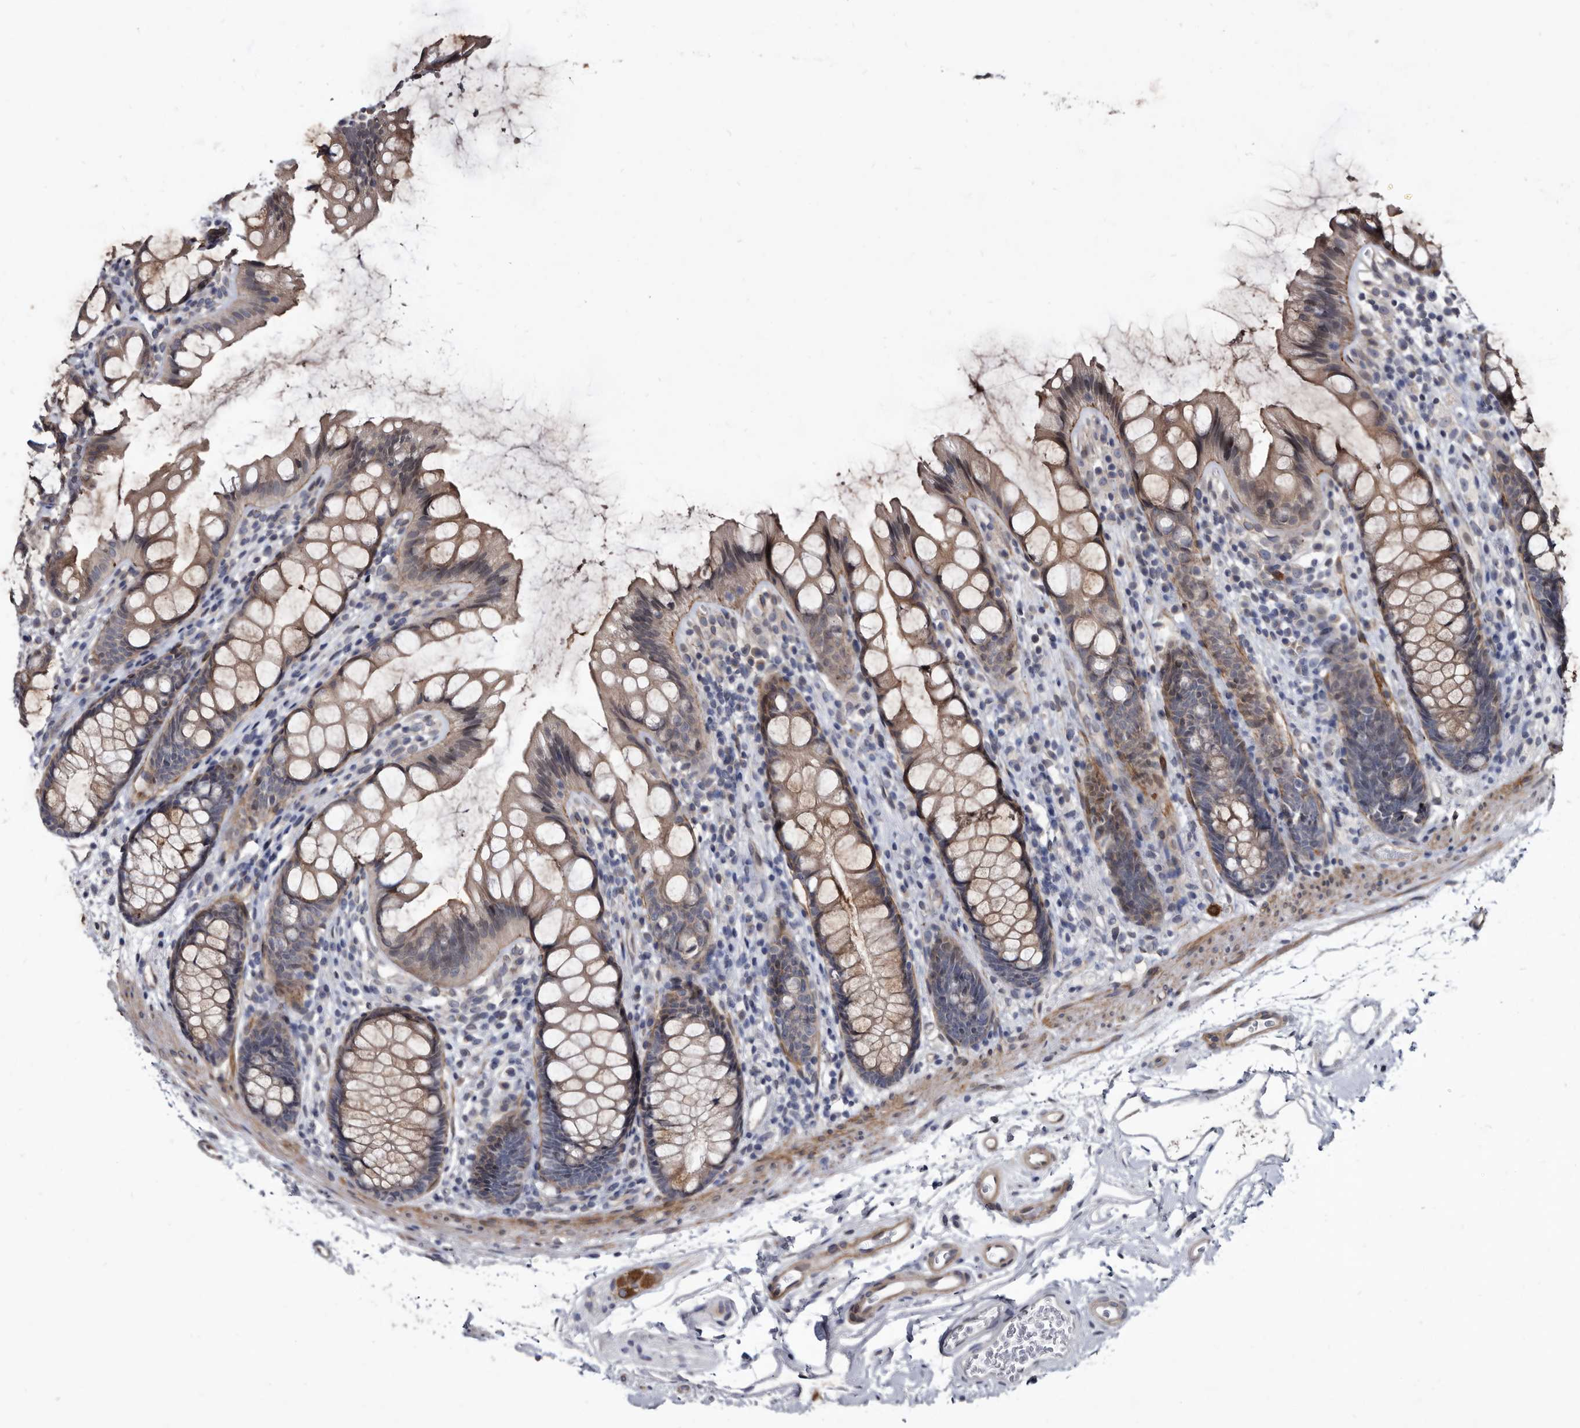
{"staining": {"intensity": "weak", "quantity": ">75%", "location": "cytoplasmic/membranous"}, "tissue": "rectum", "cell_type": "Glandular cells", "image_type": "normal", "snomed": [{"axis": "morphology", "description": "Normal tissue, NOS"}, {"axis": "topography", "description": "Rectum"}], "caption": "Brown immunohistochemical staining in unremarkable rectum shows weak cytoplasmic/membranous expression in about >75% of glandular cells.", "gene": "PROM1", "patient": {"sex": "female", "age": 65}}